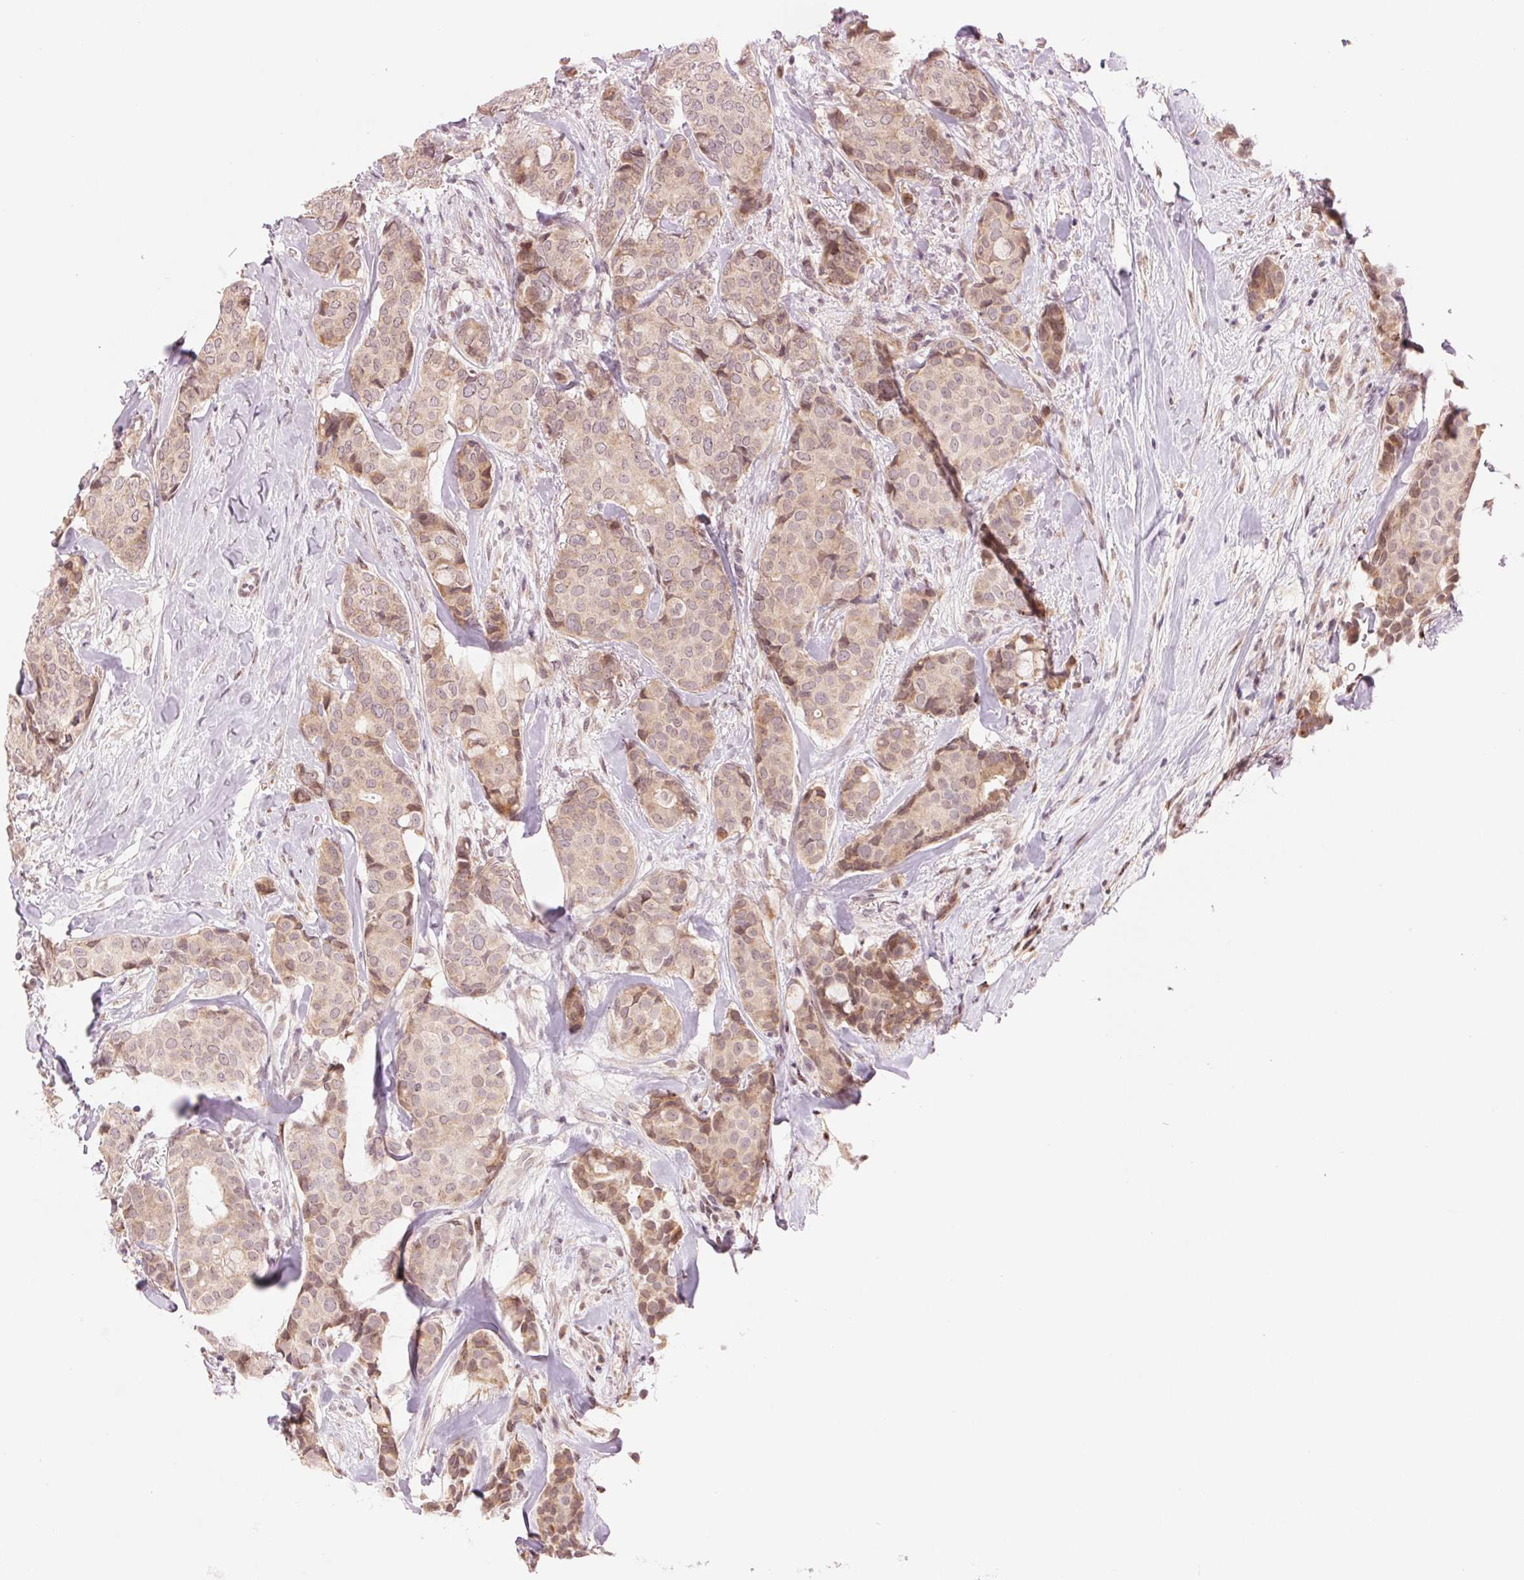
{"staining": {"intensity": "weak", "quantity": ">75%", "location": "cytoplasmic/membranous"}, "tissue": "breast cancer", "cell_type": "Tumor cells", "image_type": "cancer", "snomed": [{"axis": "morphology", "description": "Duct carcinoma"}, {"axis": "topography", "description": "Breast"}], "caption": "Protein analysis of breast cancer (invasive ductal carcinoma) tissue exhibits weak cytoplasmic/membranous staining in approximately >75% of tumor cells. (DAB IHC, brown staining for protein, blue staining for nuclei).", "gene": "ARHGAP32", "patient": {"sex": "female", "age": 75}}